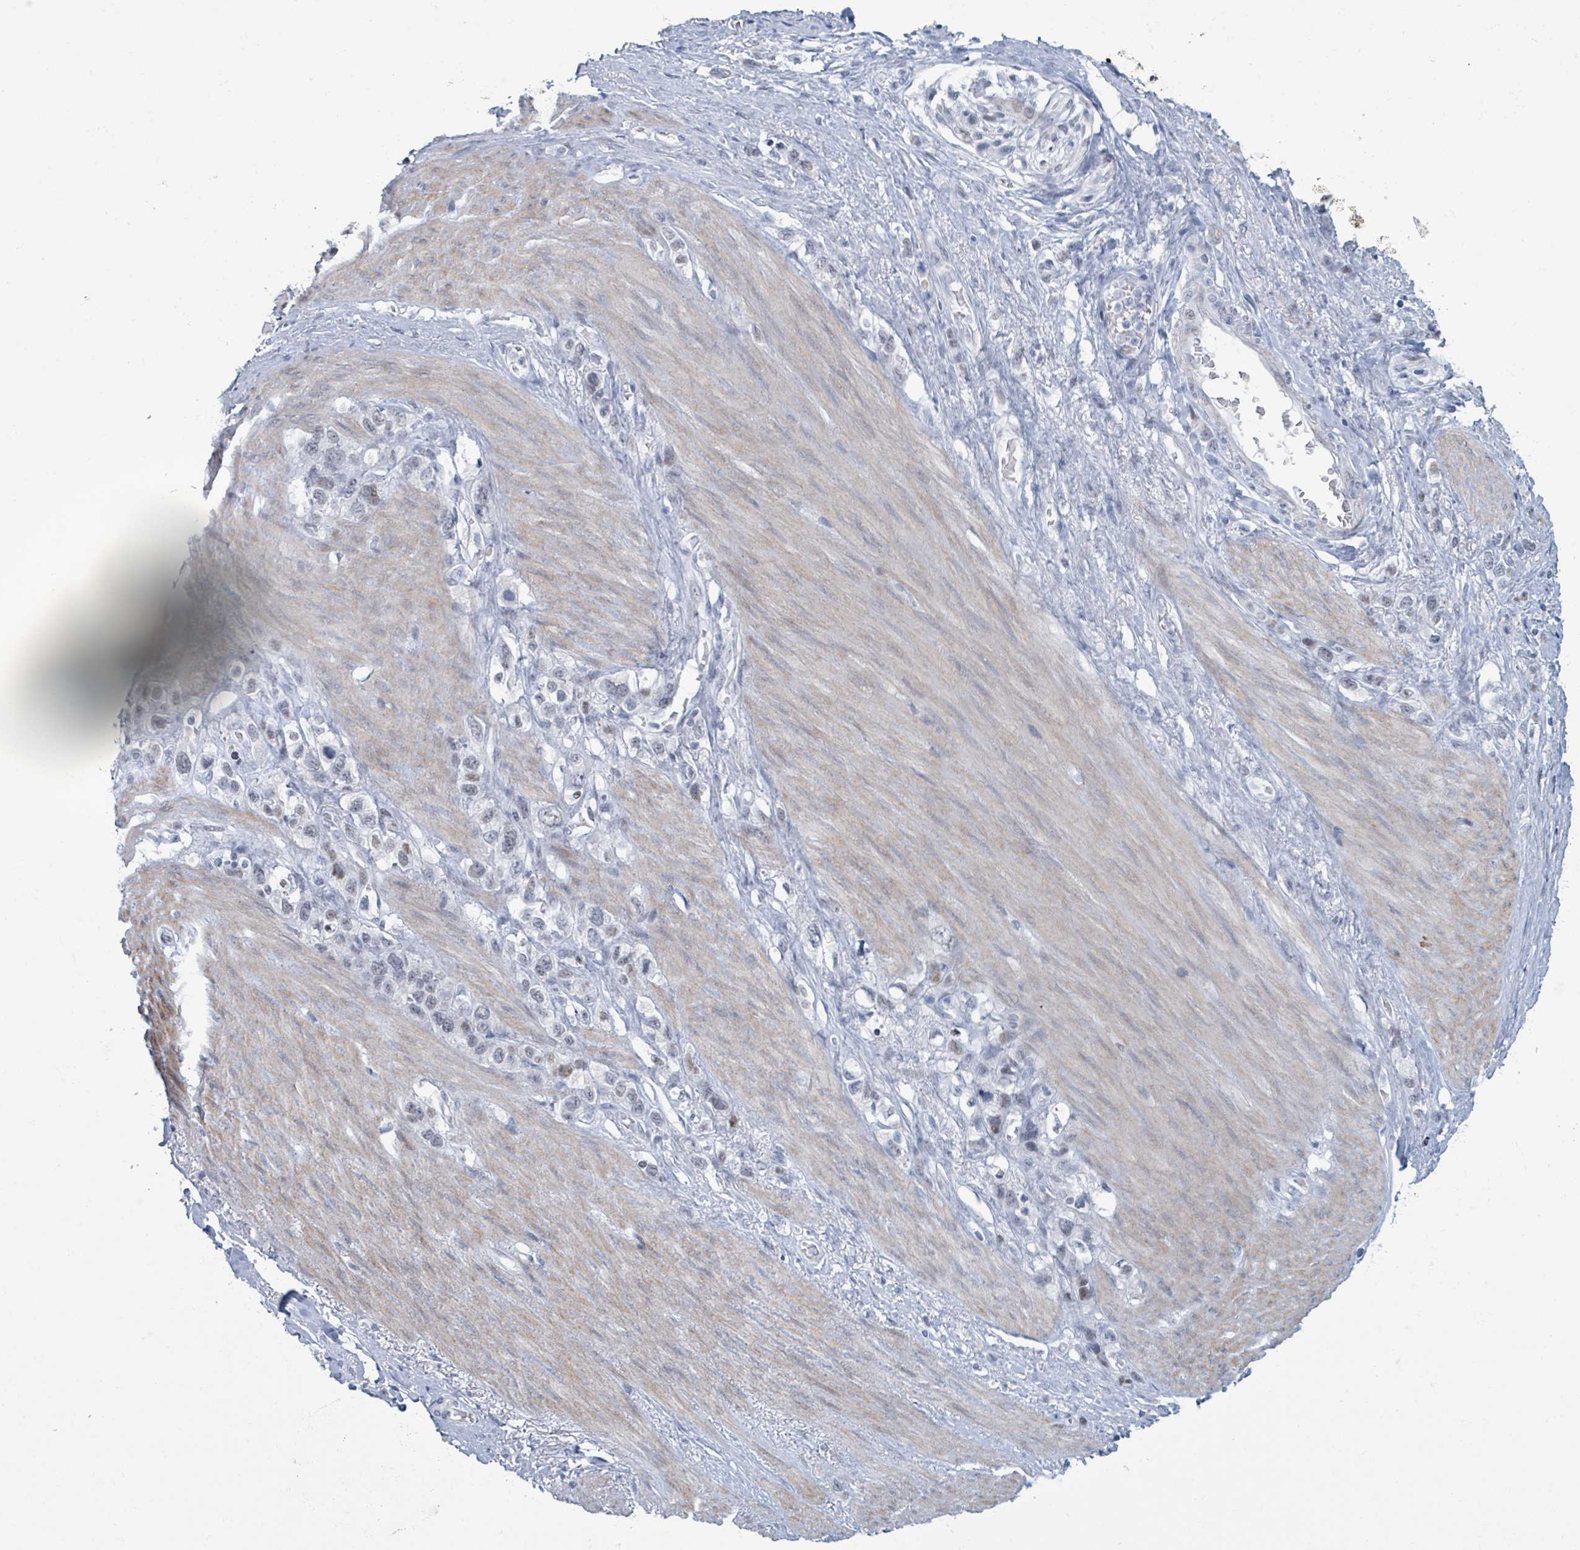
{"staining": {"intensity": "negative", "quantity": "none", "location": "none"}, "tissue": "stomach cancer", "cell_type": "Tumor cells", "image_type": "cancer", "snomed": [{"axis": "morphology", "description": "Adenocarcinoma, NOS"}, {"axis": "topography", "description": "Stomach"}], "caption": "Immunohistochemistry histopathology image of neoplastic tissue: stomach cancer stained with DAB (3,3'-diaminobenzidine) displays no significant protein staining in tumor cells.", "gene": "CT45A5", "patient": {"sex": "female", "age": 65}}